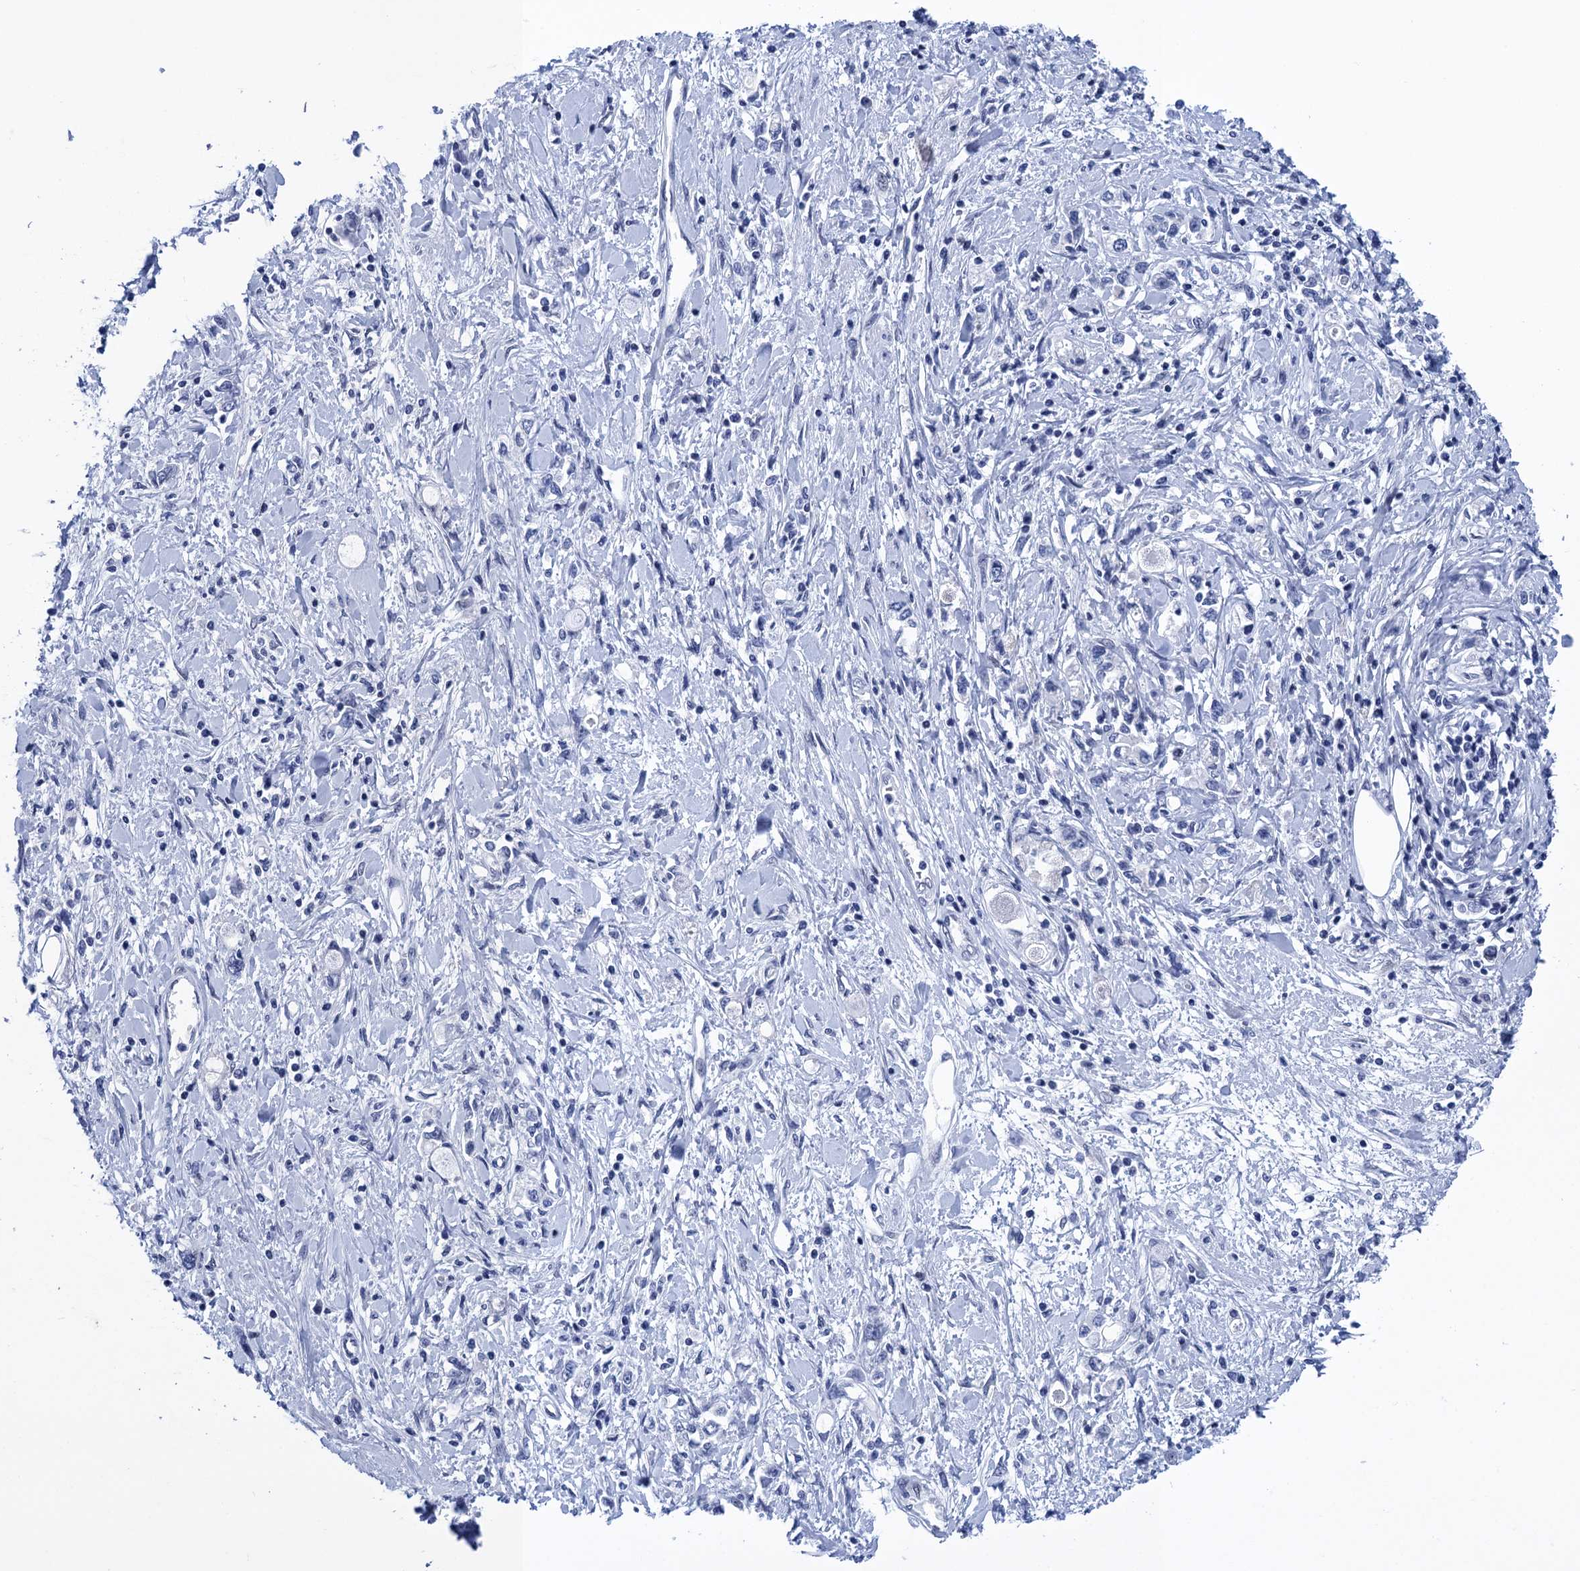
{"staining": {"intensity": "negative", "quantity": "none", "location": "none"}, "tissue": "stomach cancer", "cell_type": "Tumor cells", "image_type": "cancer", "snomed": [{"axis": "morphology", "description": "Adenocarcinoma, NOS"}, {"axis": "topography", "description": "Stomach"}], "caption": "Human stomach cancer (adenocarcinoma) stained for a protein using immunohistochemistry exhibits no expression in tumor cells.", "gene": "METTL25", "patient": {"sex": "female", "age": 76}}